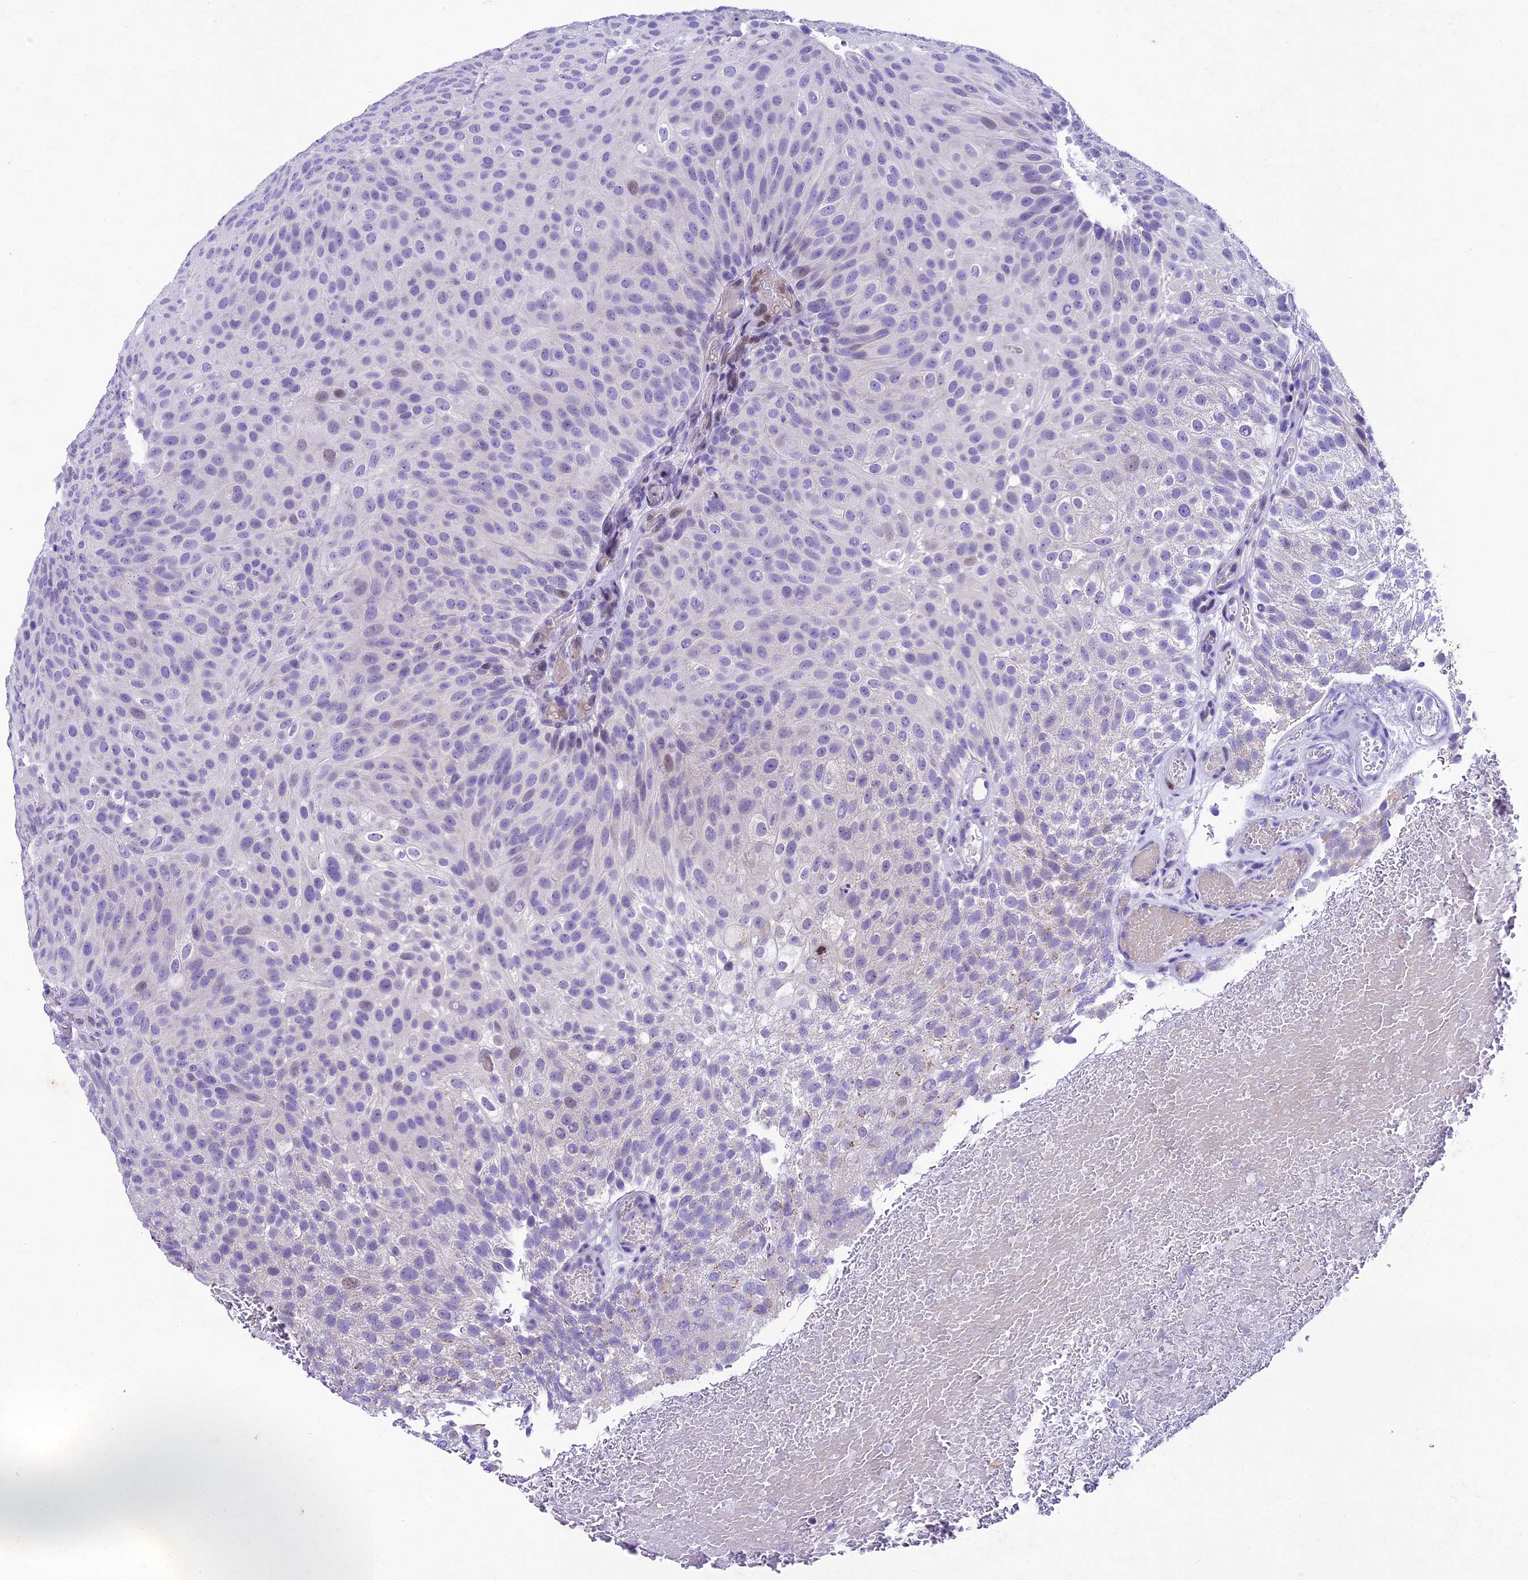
{"staining": {"intensity": "negative", "quantity": "none", "location": "none"}, "tissue": "urothelial cancer", "cell_type": "Tumor cells", "image_type": "cancer", "snomed": [{"axis": "morphology", "description": "Urothelial carcinoma, Low grade"}, {"axis": "topography", "description": "Urinary bladder"}], "caption": "The photomicrograph reveals no significant expression in tumor cells of urothelial cancer.", "gene": "IFT140", "patient": {"sex": "male", "age": 78}}